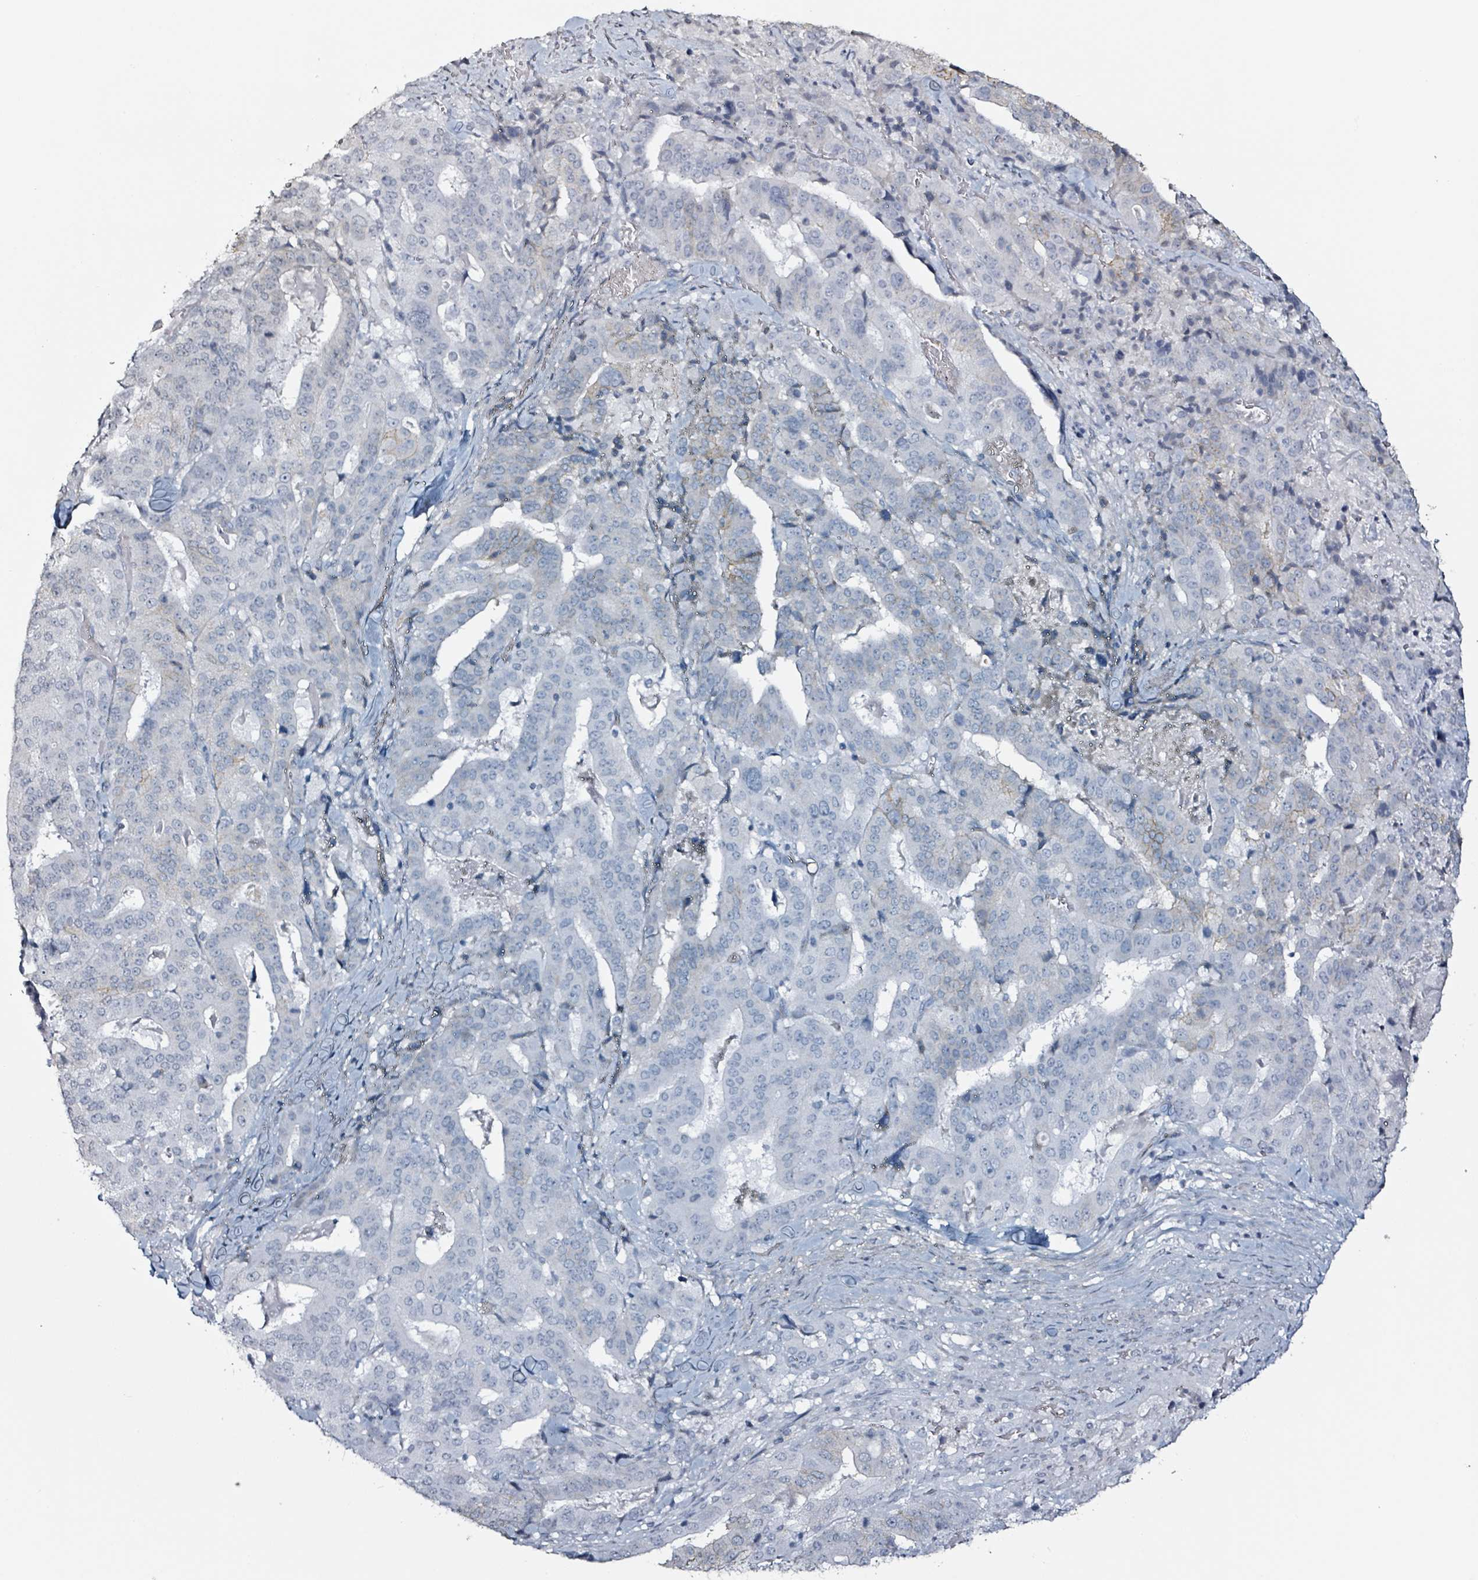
{"staining": {"intensity": "negative", "quantity": "none", "location": "none"}, "tissue": "stomach cancer", "cell_type": "Tumor cells", "image_type": "cancer", "snomed": [{"axis": "morphology", "description": "Adenocarcinoma, NOS"}, {"axis": "topography", "description": "Stomach"}], "caption": "Immunohistochemical staining of stomach cancer (adenocarcinoma) reveals no significant expression in tumor cells.", "gene": "CA9", "patient": {"sex": "male", "age": 48}}